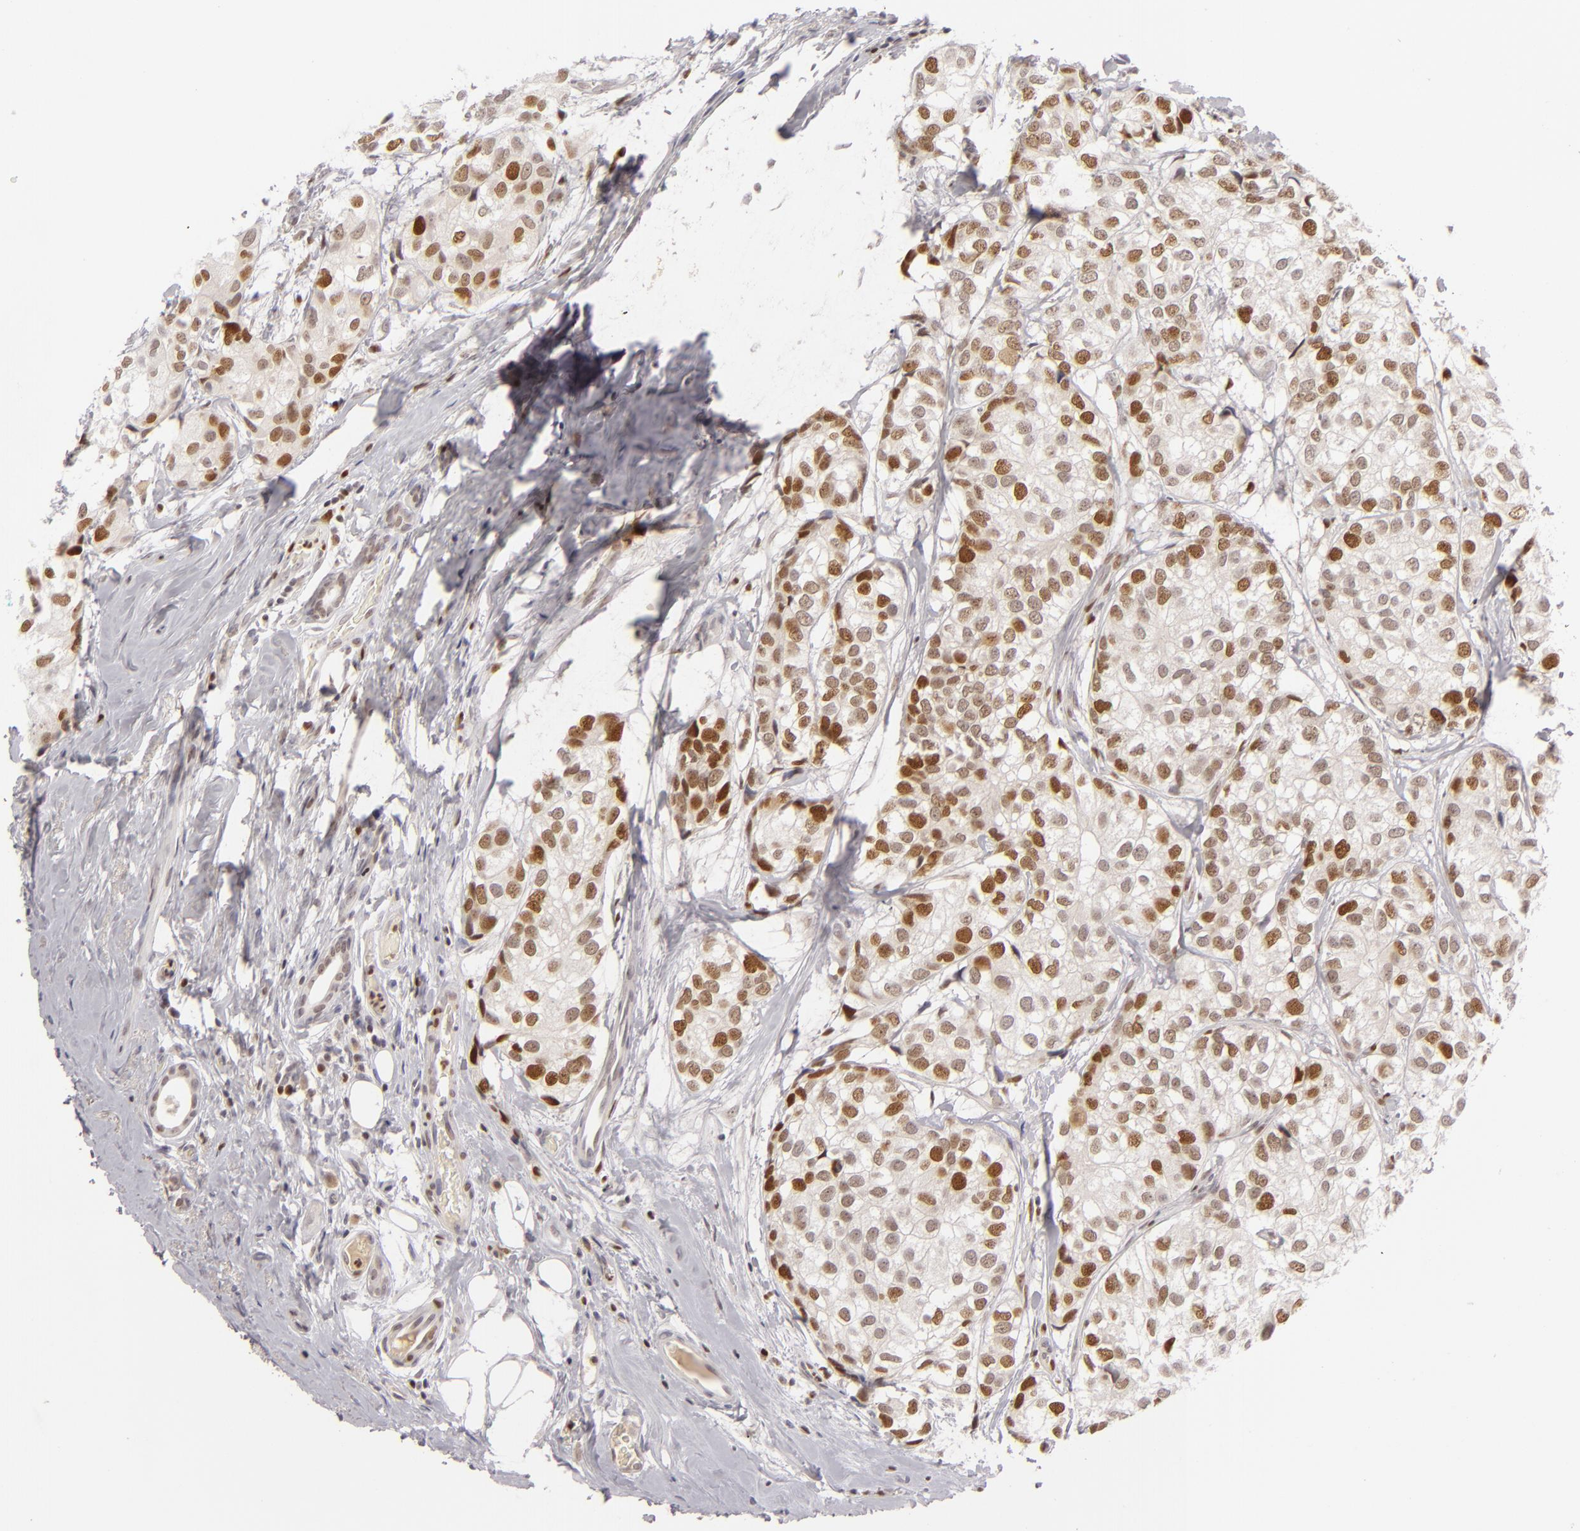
{"staining": {"intensity": "strong", "quantity": ">75%", "location": "nuclear"}, "tissue": "breast cancer", "cell_type": "Tumor cells", "image_type": "cancer", "snomed": [{"axis": "morphology", "description": "Duct carcinoma"}, {"axis": "topography", "description": "Breast"}], "caption": "A high amount of strong nuclear staining is present in approximately >75% of tumor cells in breast invasive ductal carcinoma tissue.", "gene": "FEN1", "patient": {"sex": "female", "age": 68}}